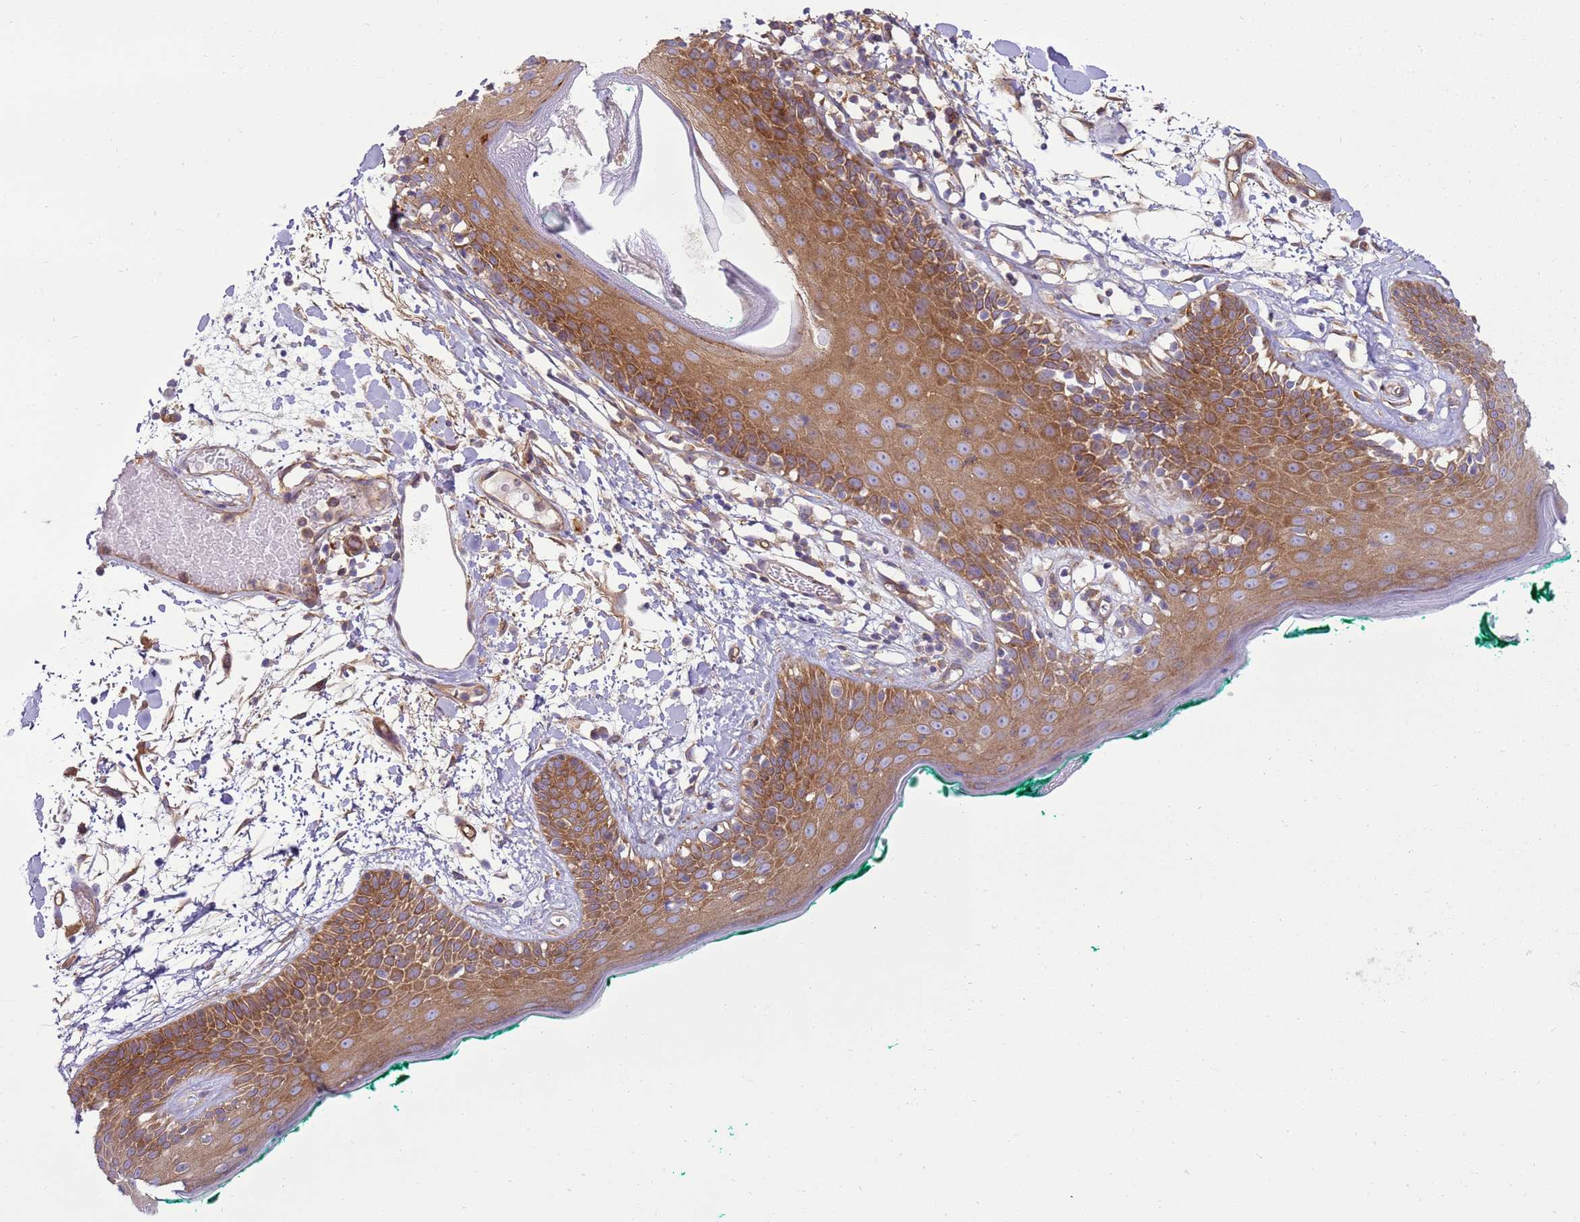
{"staining": {"intensity": "moderate", "quantity": ">75%", "location": "cytoplasmic/membranous"}, "tissue": "skin", "cell_type": "Fibroblasts", "image_type": "normal", "snomed": [{"axis": "morphology", "description": "Normal tissue, NOS"}, {"axis": "topography", "description": "Skin"}], "caption": "Human skin stained for a protein (brown) exhibits moderate cytoplasmic/membranous positive positivity in approximately >75% of fibroblasts.", "gene": "SNX21", "patient": {"sex": "male", "age": 79}}